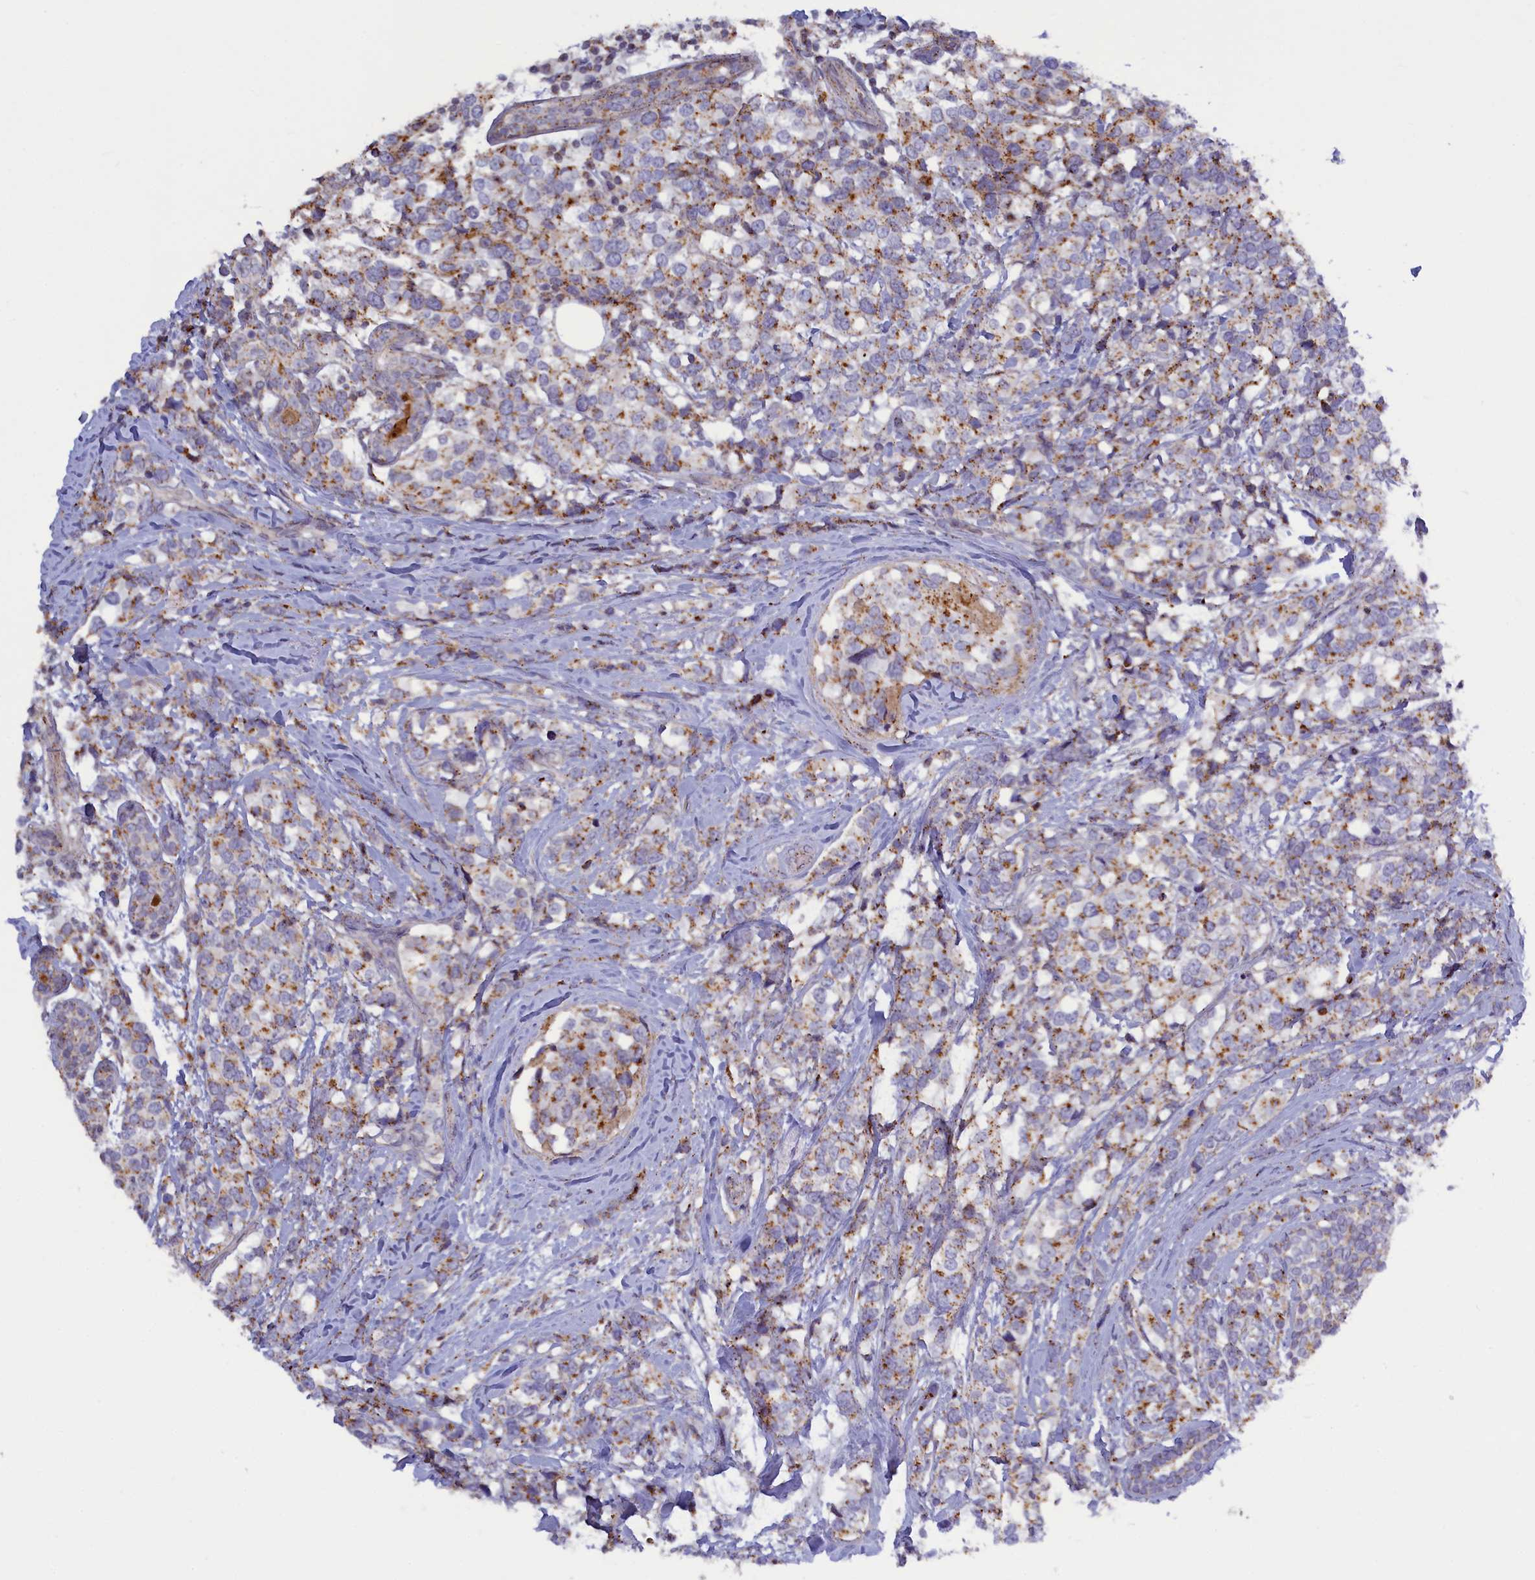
{"staining": {"intensity": "moderate", "quantity": "25%-75%", "location": "cytoplasmic/membranous"}, "tissue": "breast cancer", "cell_type": "Tumor cells", "image_type": "cancer", "snomed": [{"axis": "morphology", "description": "Lobular carcinoma"}, {"axis": "topography", "description": "Breast"}], "caption": "A brown stain shows moderate cytoplasmic/membranous positivity of a protein in human lobular carcinoma (breast) tumor cells.", "gene": "HYKK", "patient": {"sex": "female", "age": 59}}